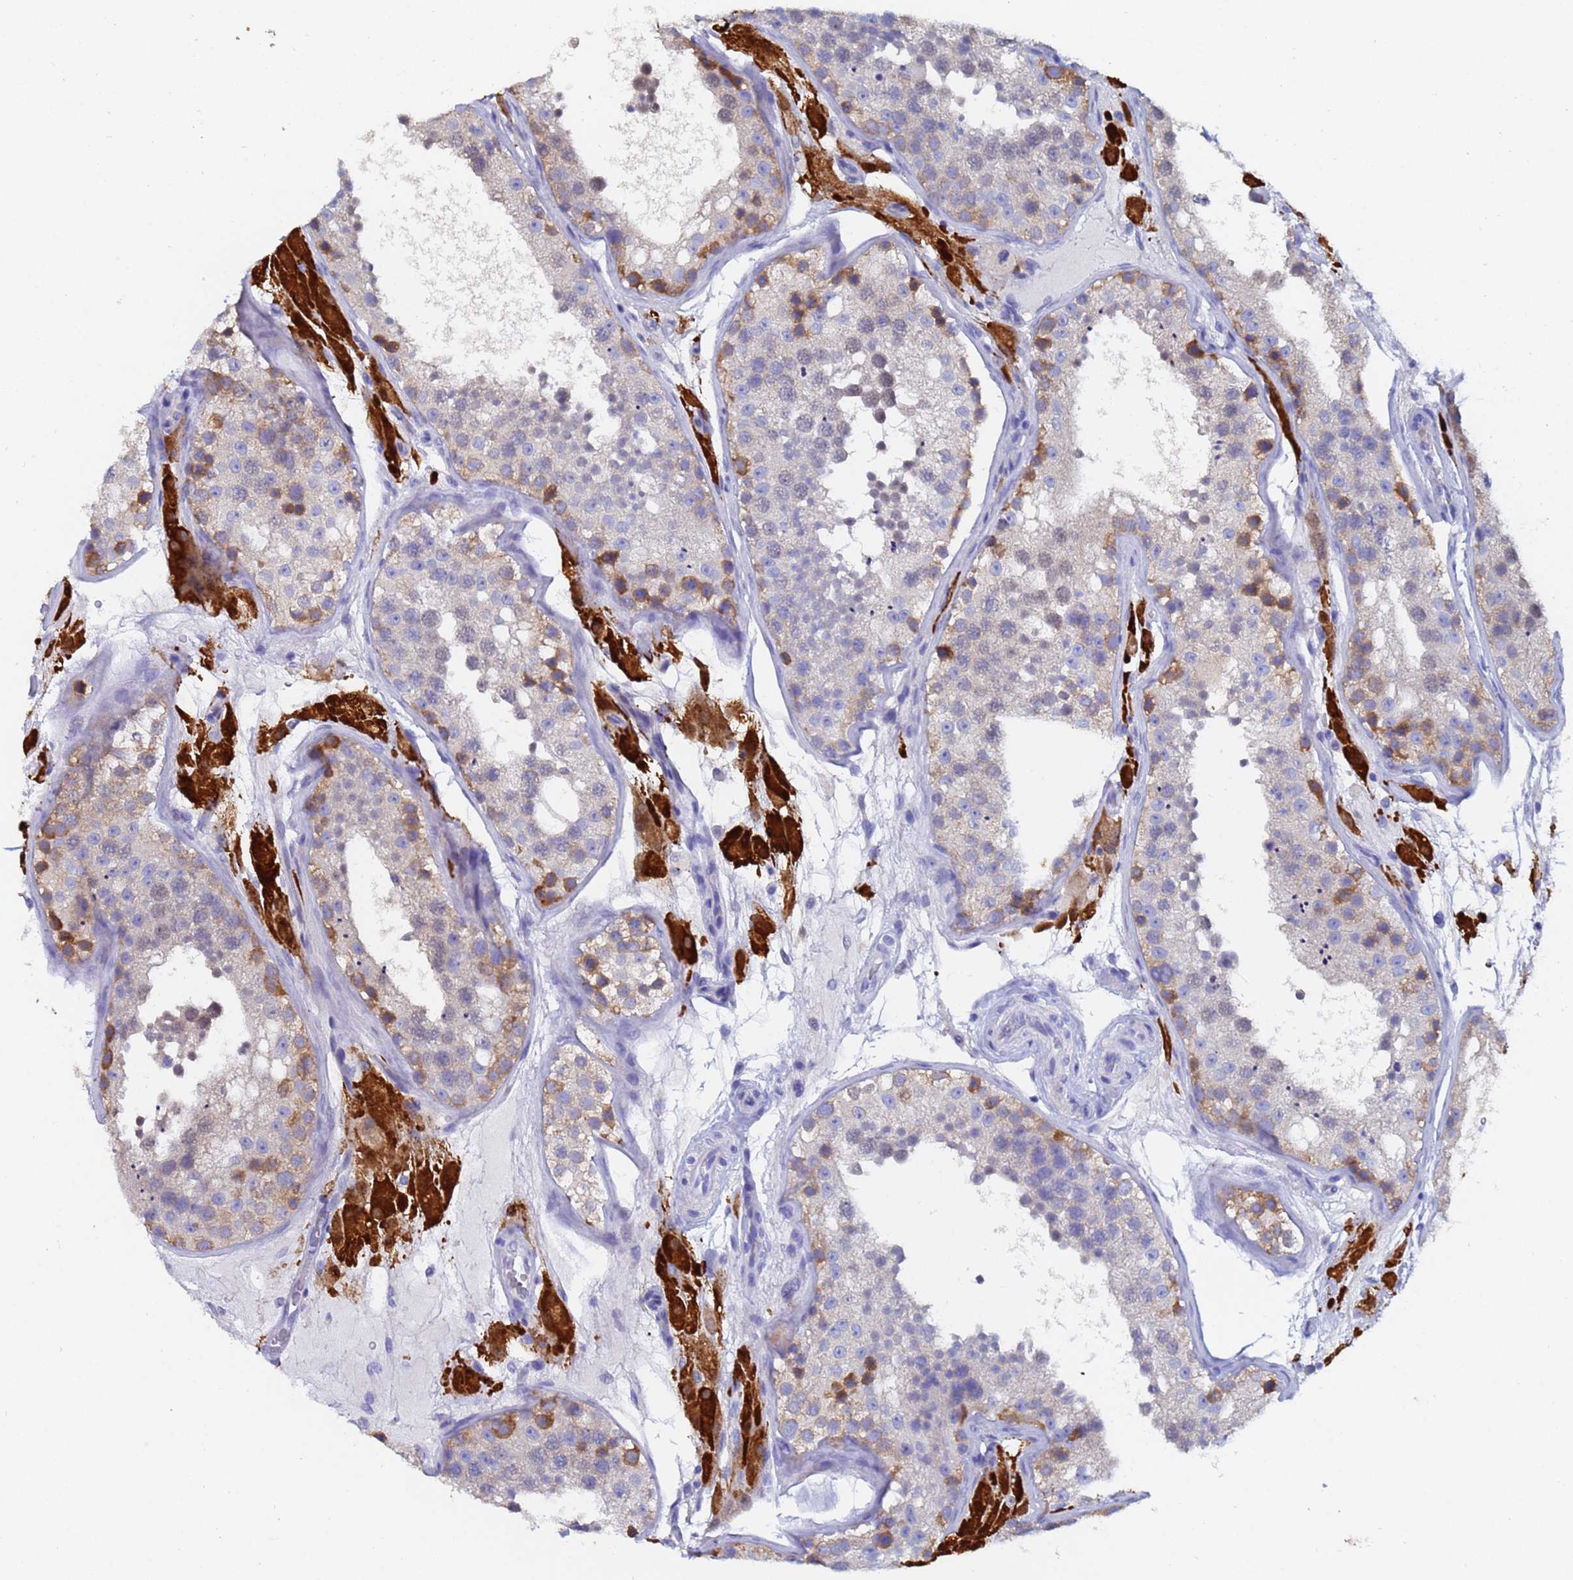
{"staining": {"intensity": "moderate", "quantity": "<25%", "location": "cytoplasmic/membranous"}, "tissue": "testis", "cell_type": "Cells in seminiferous ducts", "image_type": "normal", "snomed": [{"axis": "morphology", "description": "Normal tissue, NOS"}, {"axis": "topography", "description": "Testis"}], "caption": "Immunohistochemical staining of normal human testis demonstrates <25% levels of moderate cytoplasmic/membranous protein positivity in about <25% of cells in seminiferous ducts. (Brightfield microscopy of DAB IHC at high magnification).", "gene": "UBE2O", "patient": {"sex": "male", "age": 26}}